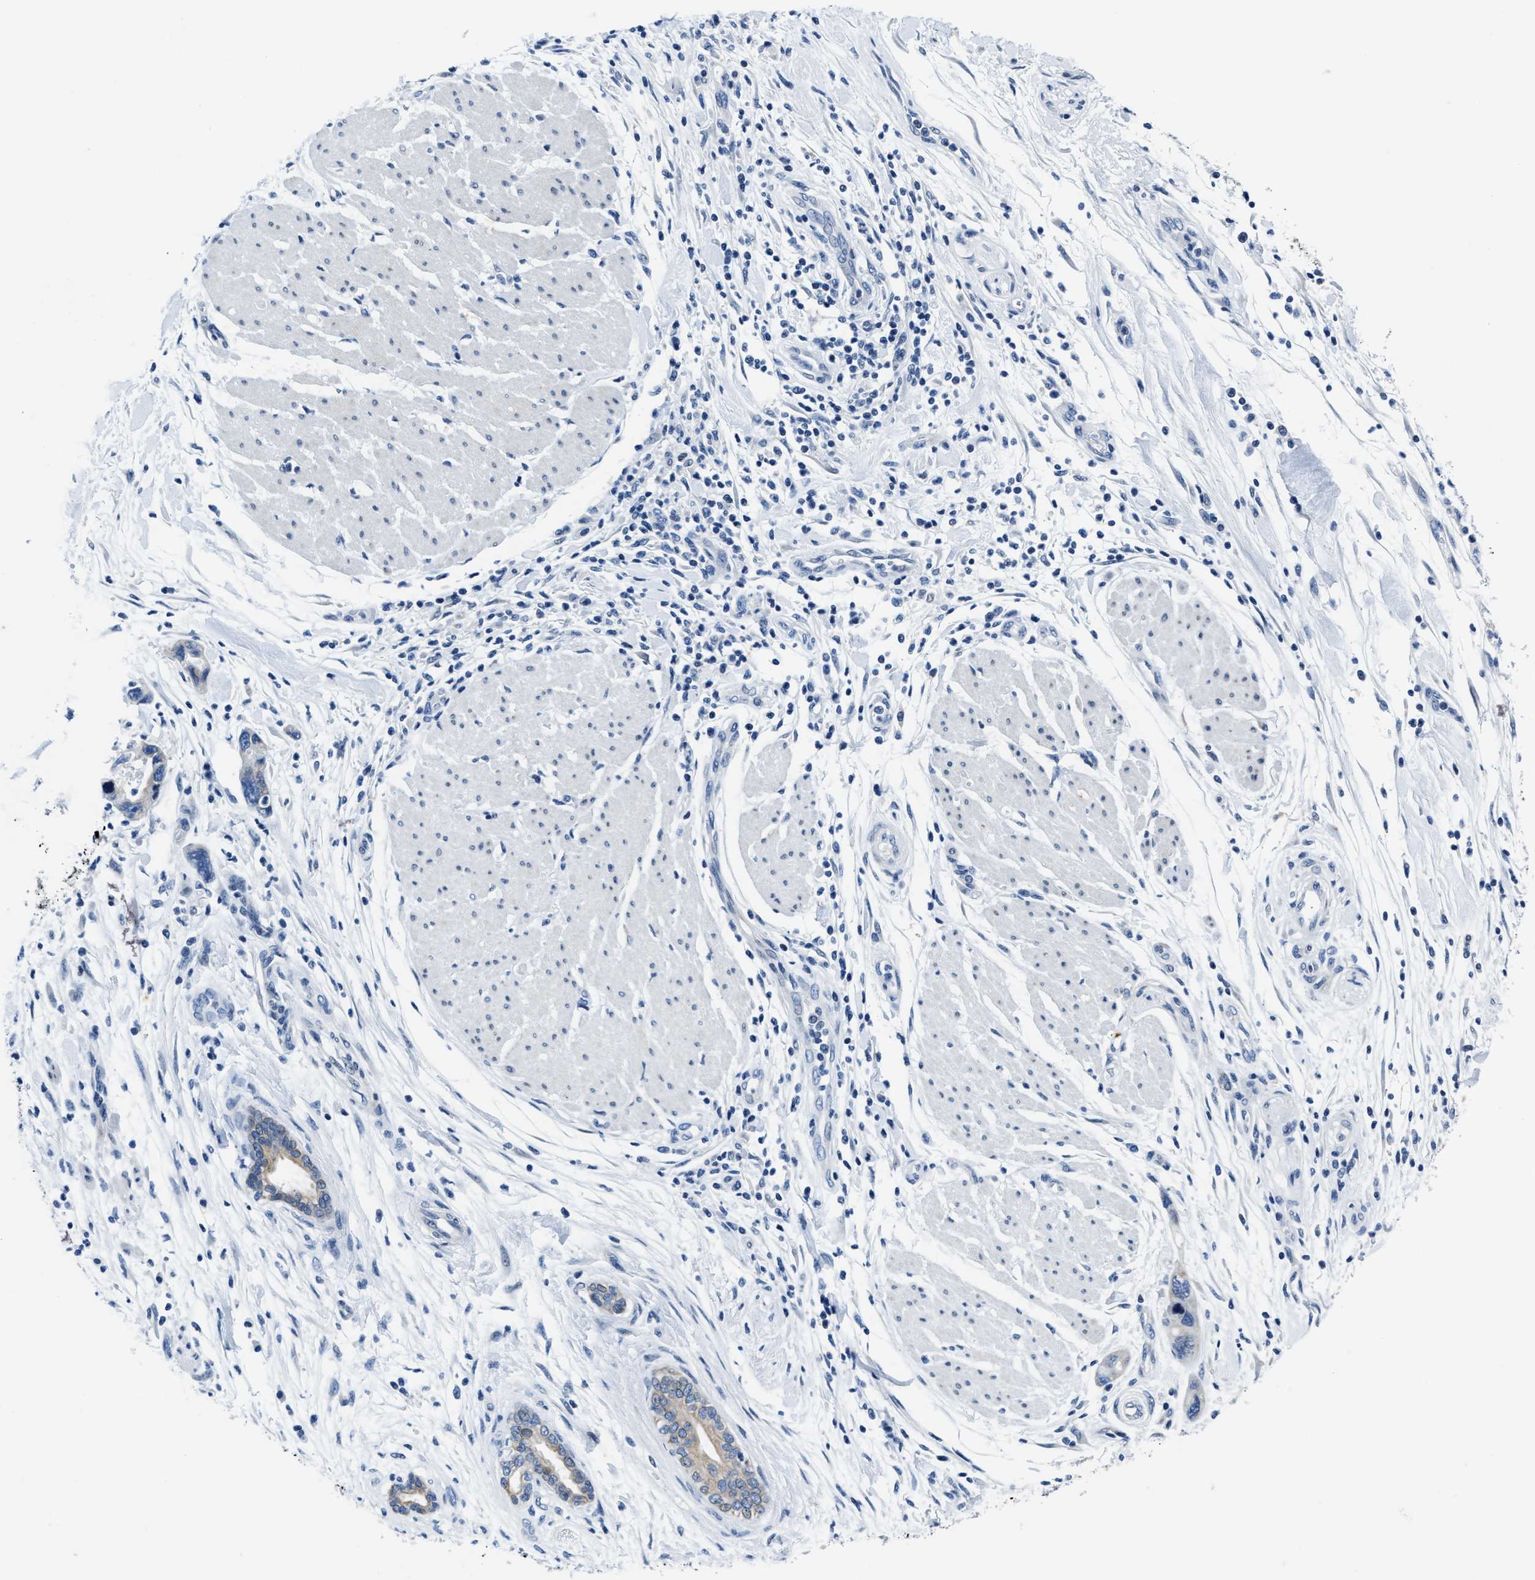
{"staining": {"intensity": "negative", "quantity": "none", "location": "none"}, "tissue": "pancreatic cancer", "cell_type": "Tumor cells", "image_type": "cancer", "snomed": [{"axis": "morphology", "description": "Normal tissue, NOS"}, {"axis": "morphology", "description": "Adenocarcinoma, NOS"}, {"axis": "topography", "description": "Pancreas"}], "caption": "Pancreatic adenocarcinoma stained for a protein using IHC displays no staining tumor cells.", "gene": "ASZ1", "patient": {"sex": "female", "age": 71}}